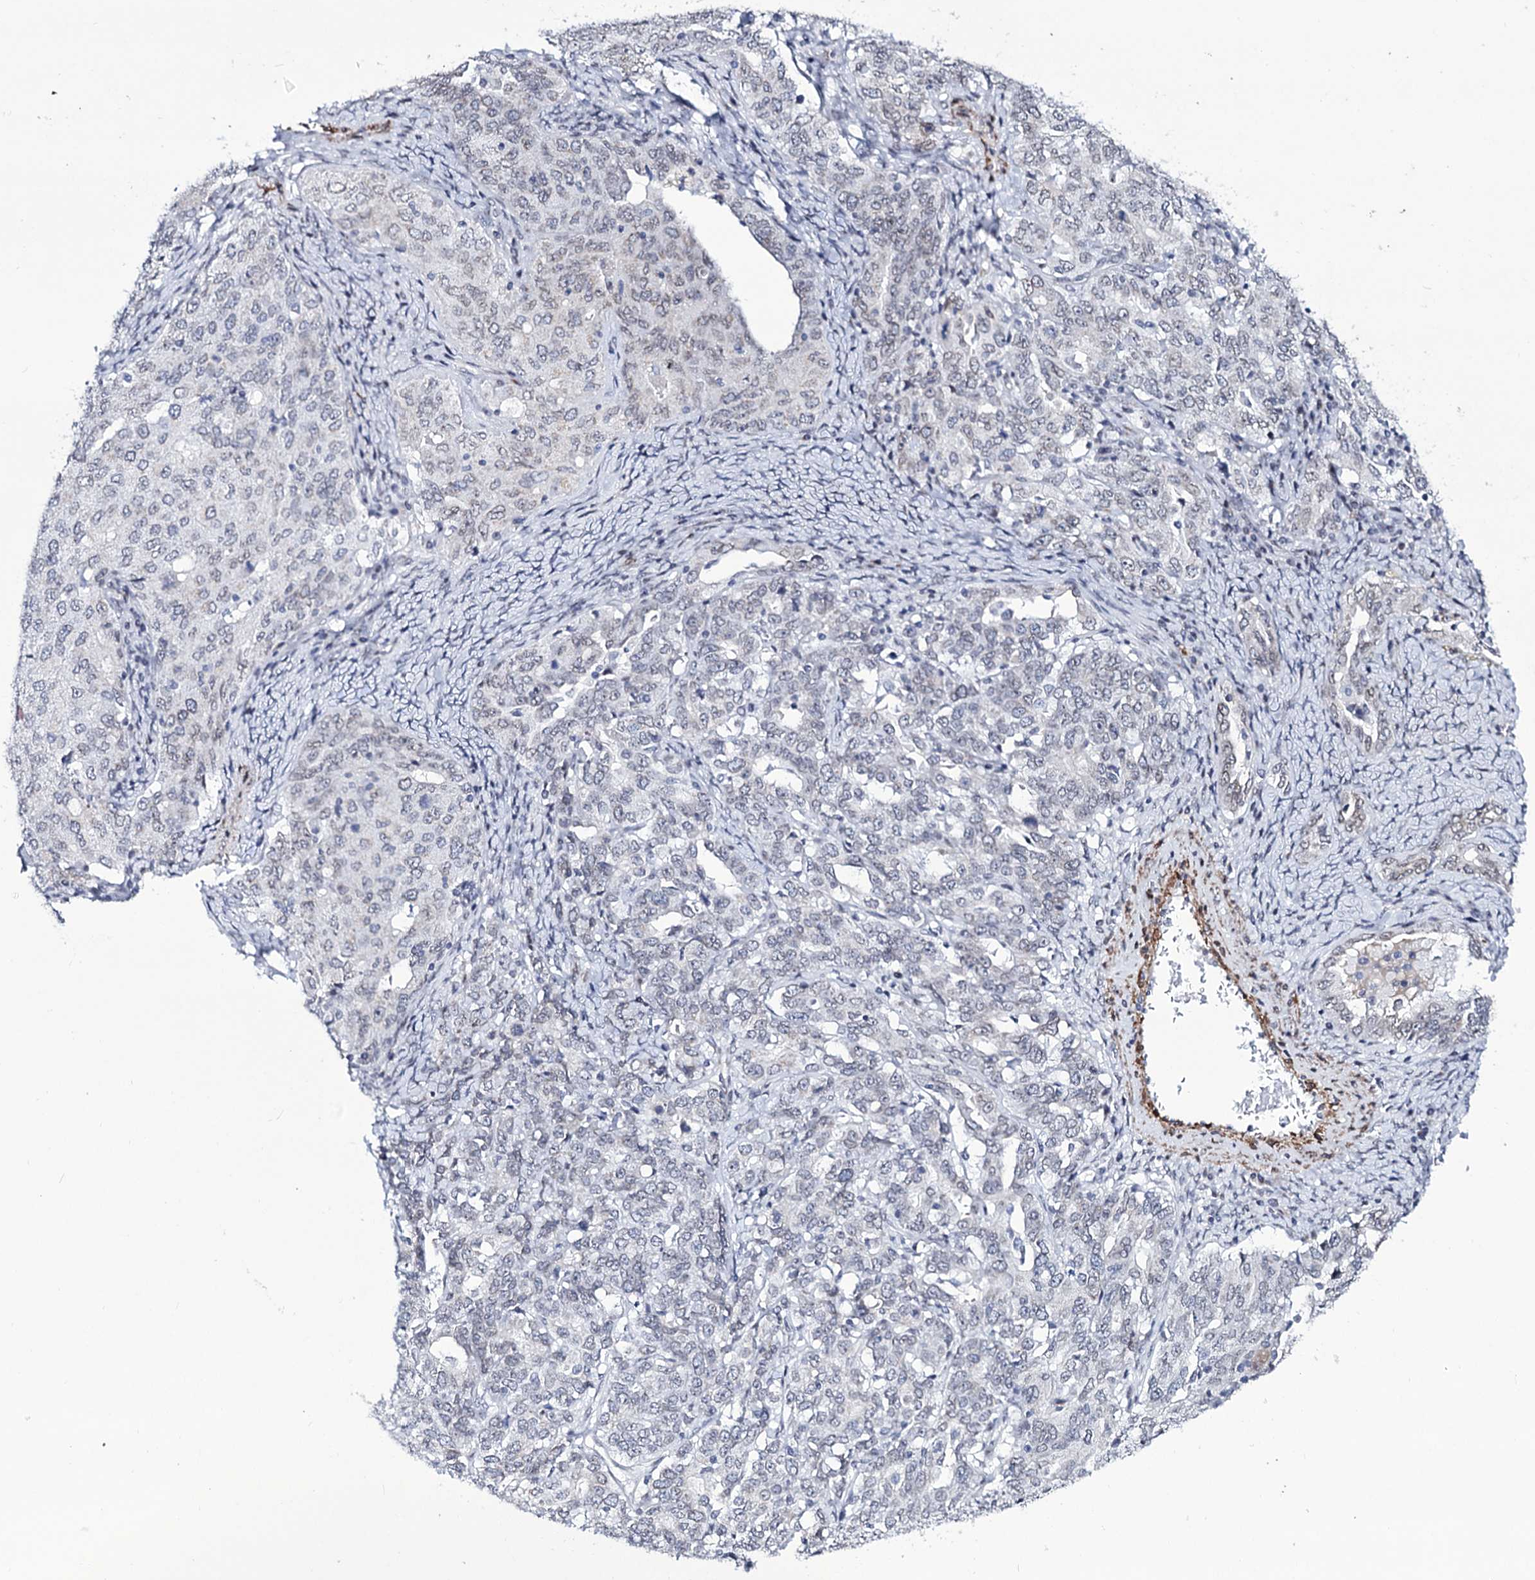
{"staining": {"intensity": "negative", "quantity": "none", "location": "none"}, "tissue": "ovarian cancer", "cell_type": "Tumor cells", "image_type": "cancer", "snomed": [{"axis": "morphology", "description": "Carcinoma, endometroid"}, {"axis": "topography", "description": "Ovary"}], "caption": "A histopathology image of human ovarian cancer is negative for staining in tumor cells.", "gene": "ZC3H12C", "patient": {"sex": "female", "age": 62}}